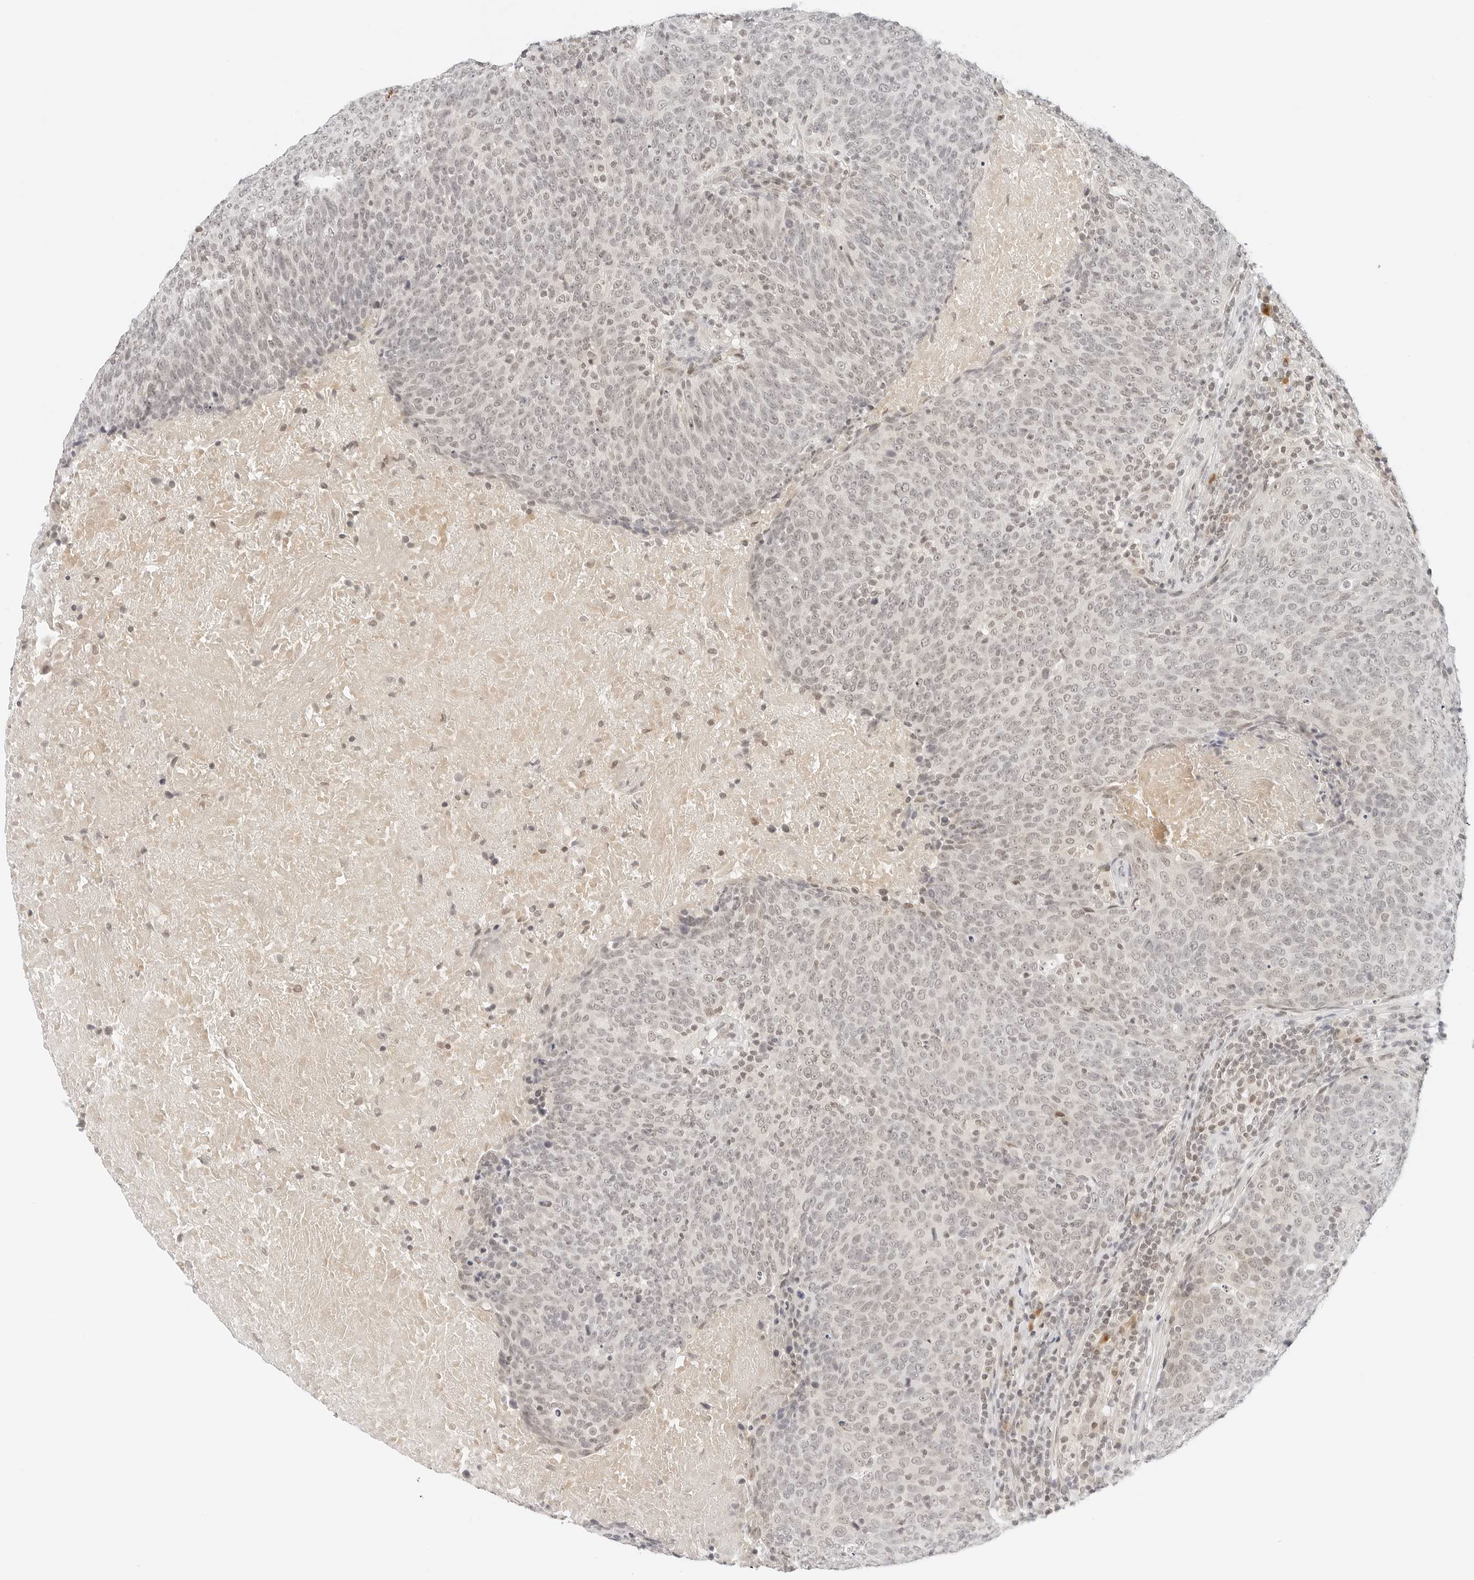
{"staining": {"intensity": "weak", "quantity": "<25%", "location": "nuclear"}, "tissue": "head and neck cancer", "cell_type": "Tumor cells", "image_type": "cancer", "snomed": [{"axis": "morphology", "description": "Squamous cell carcinoma, NOS"}, {"axis": "morphology", "description": "Squamous cell carcinoma, metastatic, NOS"}, {"axis": "topography", "description": "Lymph node"}, {"axis": "topography", "description": "Head-Neck"}], "caption": "Tumor cells are negative for protein expression in human head and neck cancer.", "gene": "NEO1", "patient": {"sex": "male", "age": 62}}